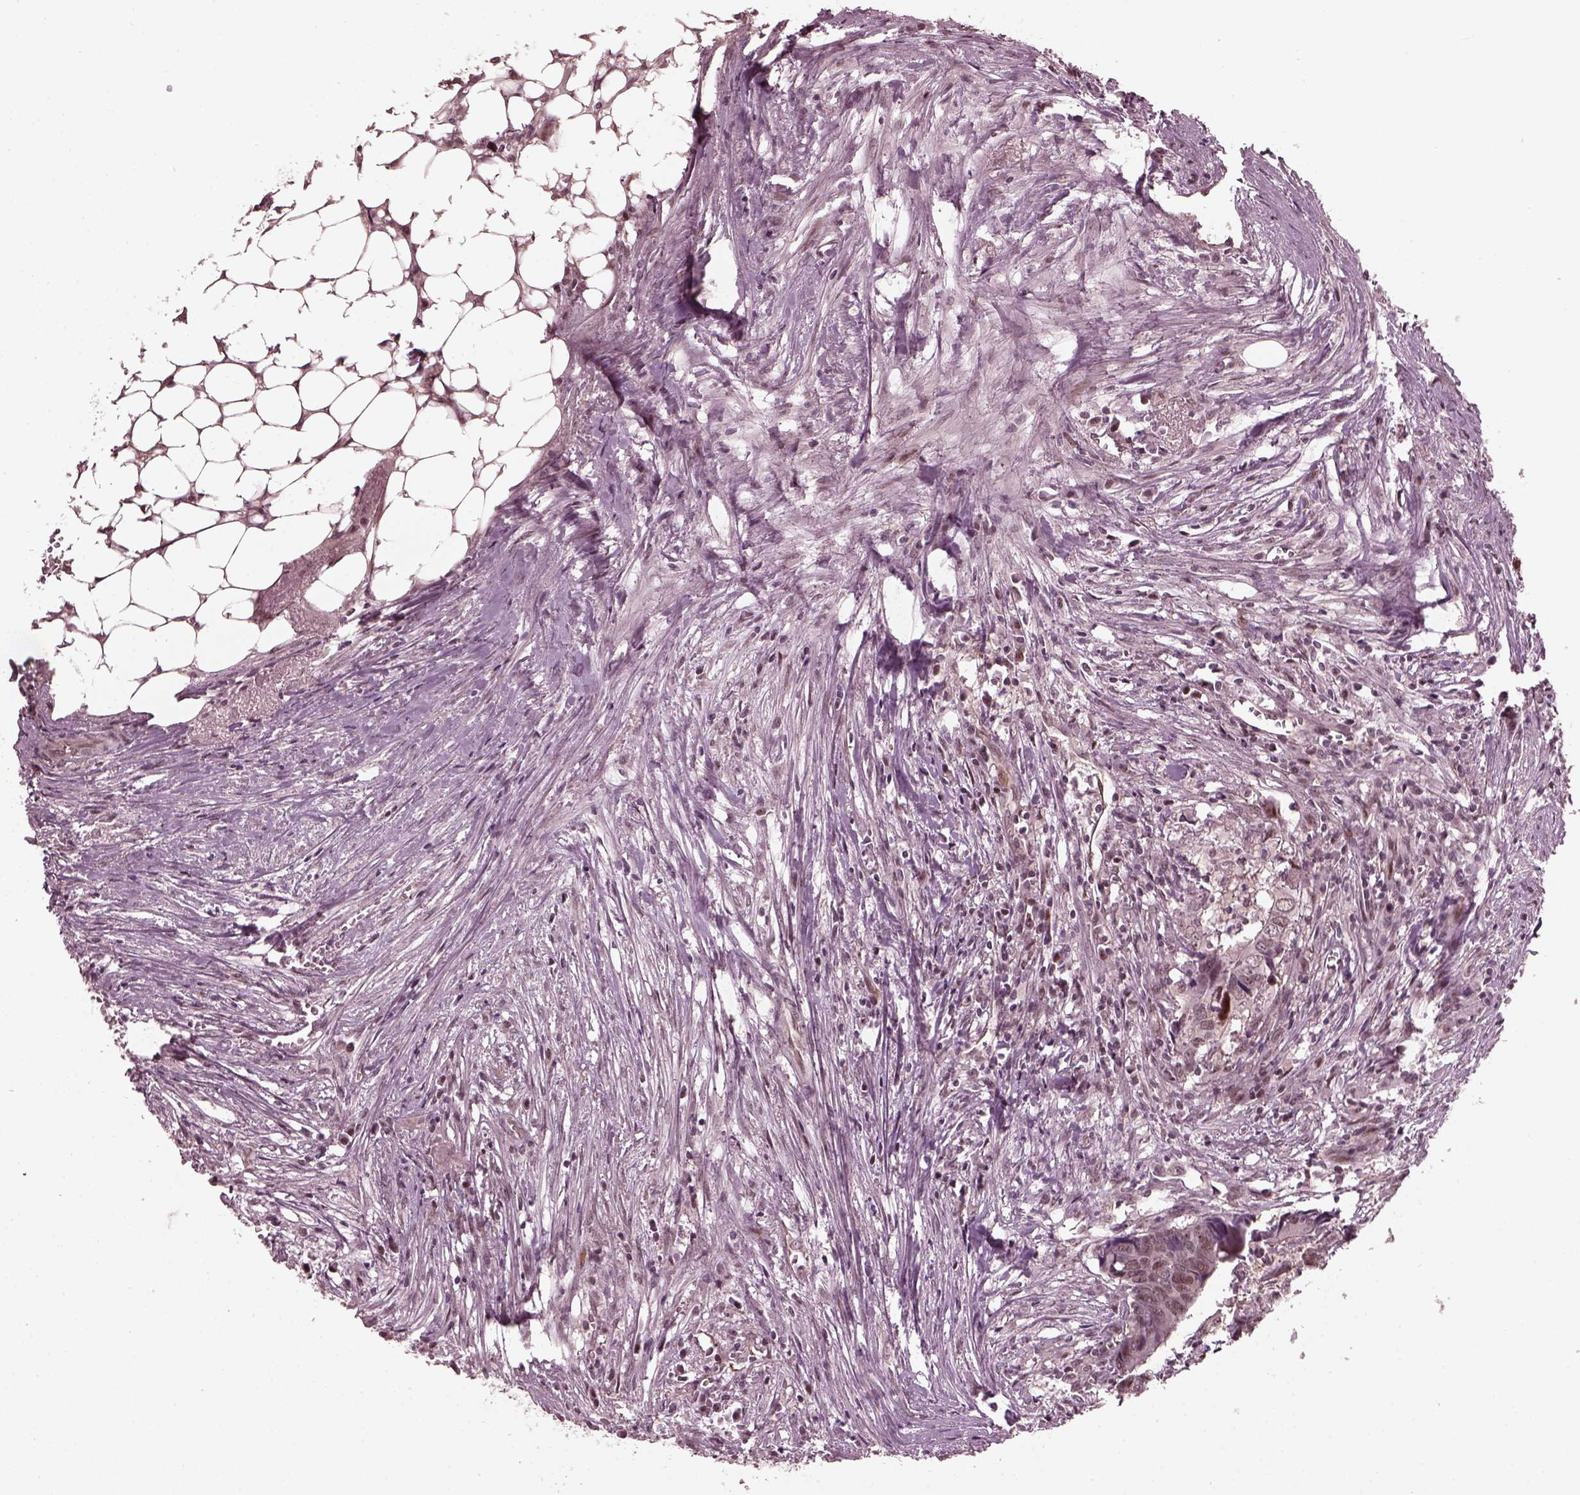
{"staining": {"intensity": "weak", "quantity": "<25%", "location": "nuclear"}, "tissue": "colorectal cancer", "cell_type": "Tumor cells", "image_type": "cancer", "snomed": [{"axis": "morphology", "description": "Adenocarcinoma, NOS"}, {"axis": "topography", "description": "Colon"}], "caption": "Colorectal adenocarcinoma stained for a protein using immunohistochemistry (IHC) demonstrates no expression tumor cells.", "gene": "TRIB3", "patient": {"sex": "female", "age": 82}}